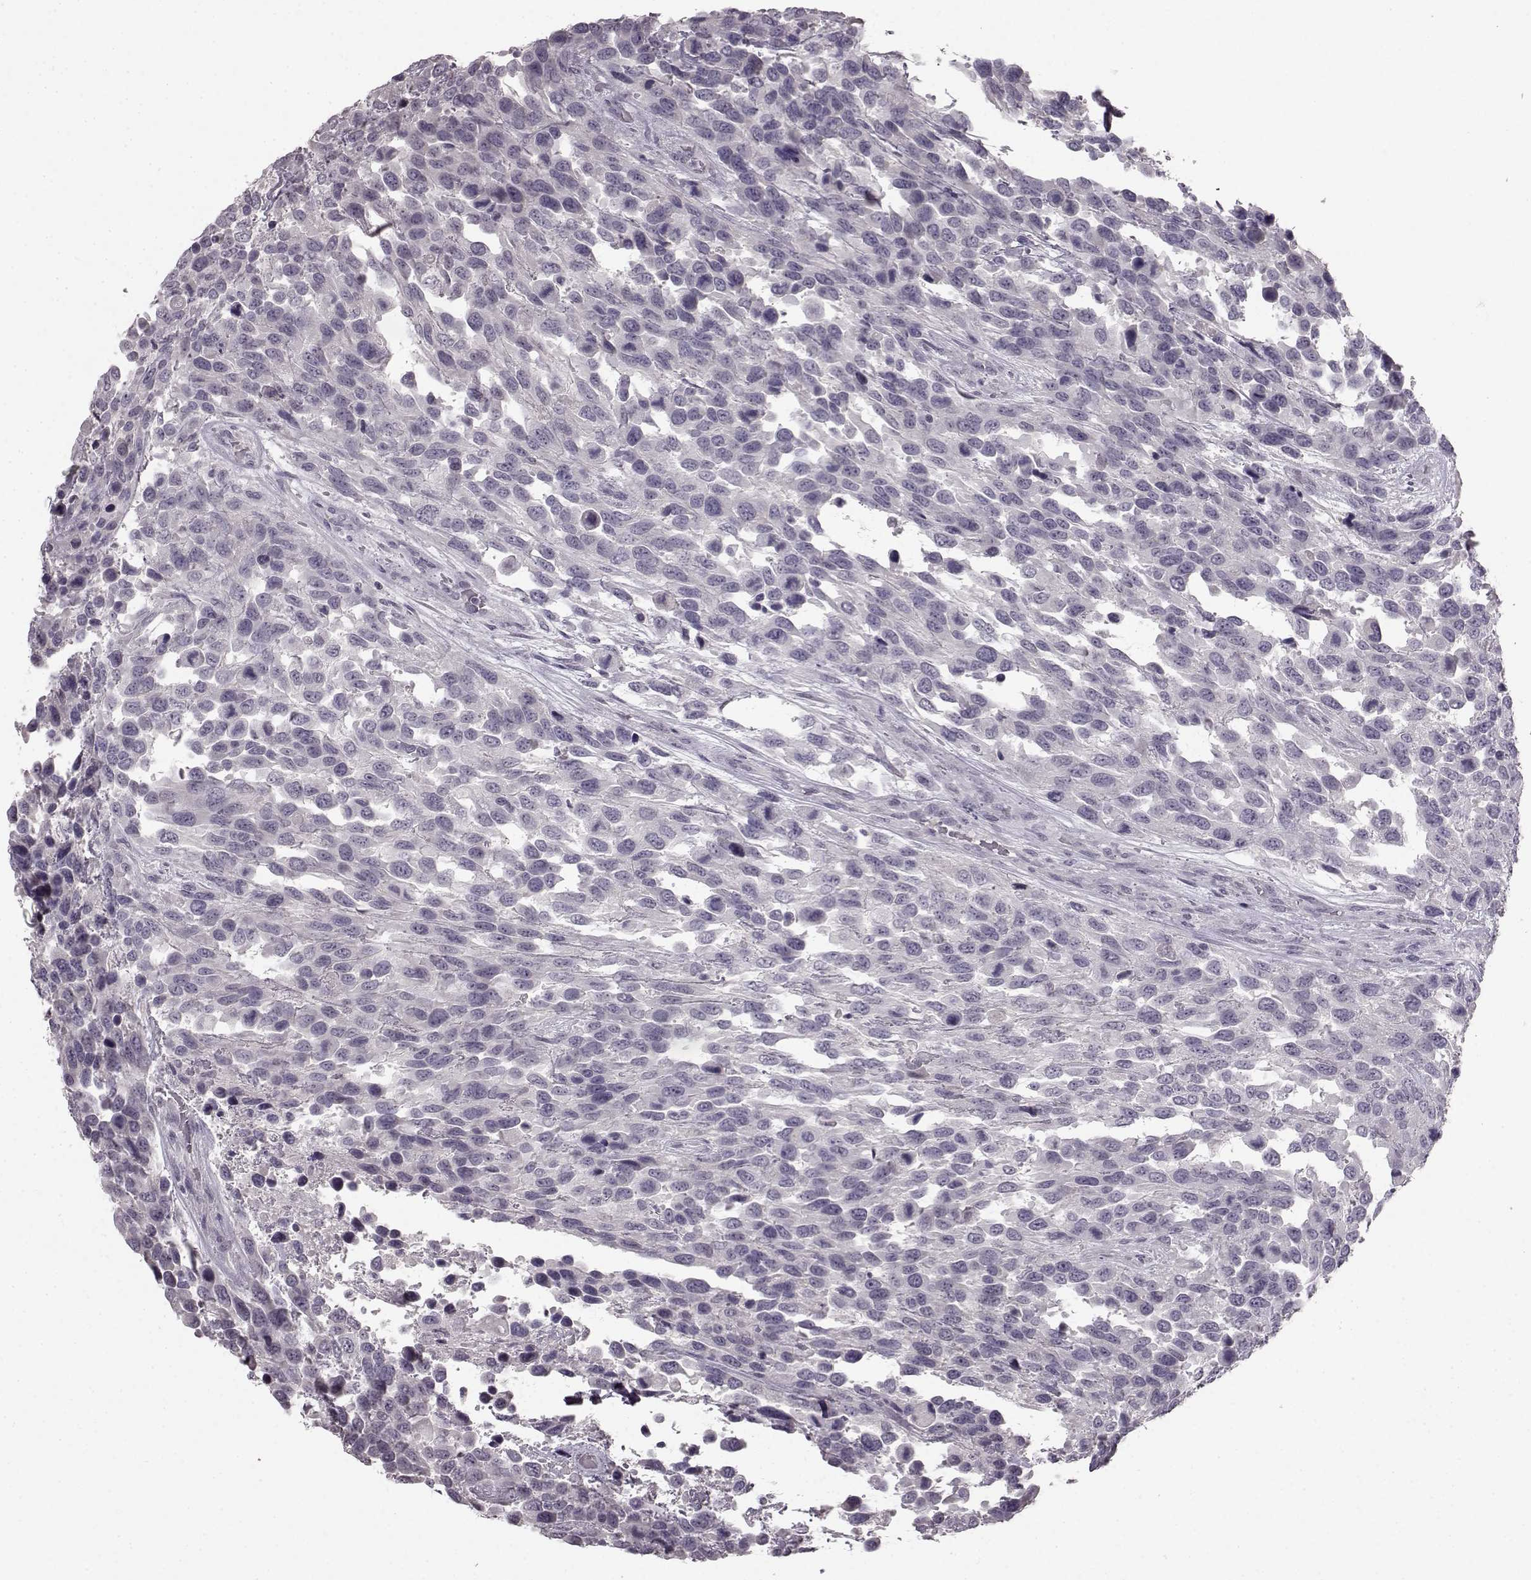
{"staining": {"intensity": "negative", "quantity": "none", "location": "none"}, "tissue": "urothelial cancer", "cell_type": "Tumor cells", "image_type": "cancer", "snomed": [{"axis": "morphology", "description": "Urothelial carcinoma, High grade"}, {"axis": "topography", "description": "Urinary bladder"}], "caption": "Photomicrograph shows no protein expression in tumor cells of urothelial carcinoma (high-grade) tissue.", "gene": "LHB", "patient": {"sex": "female", "age": 70}}